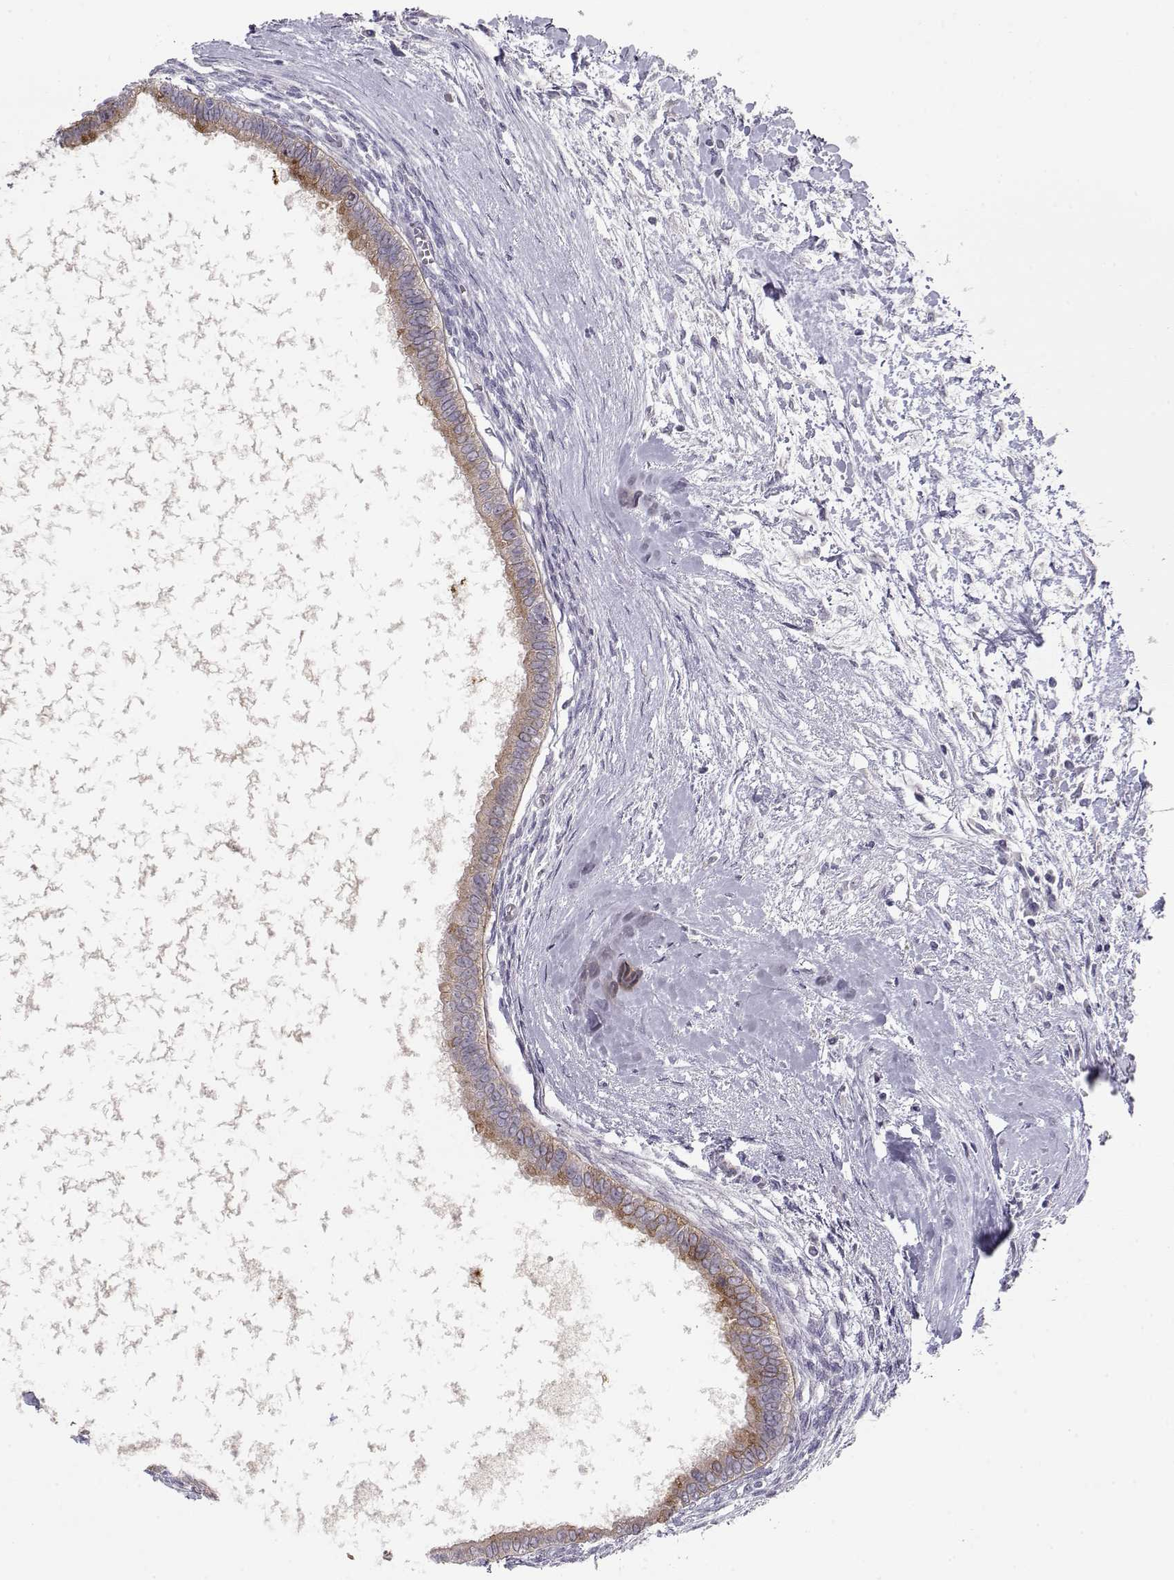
{"staining": {"intensity": "moderate", "quantity": ">75%", "location": "cytoplasmic/membranous"}, "tissue": "testis cancer", "cell_type": "Tumor cells", "image_type": "cancer", "snomed": [{"axis": "morphology", "description": "Carcinoma, Embryonal, NOS"}, {"axis": "topography", "description": "Testis"}], "caption": "Immunohistochemical staining of testis embryonal carcinoma exhibits medium levels of moderate cytoplasmic/membranous staining in approximately >75% of tumor cells.", "gene": "LAMB3", "patient": {"sex": "male", "age": 37}}